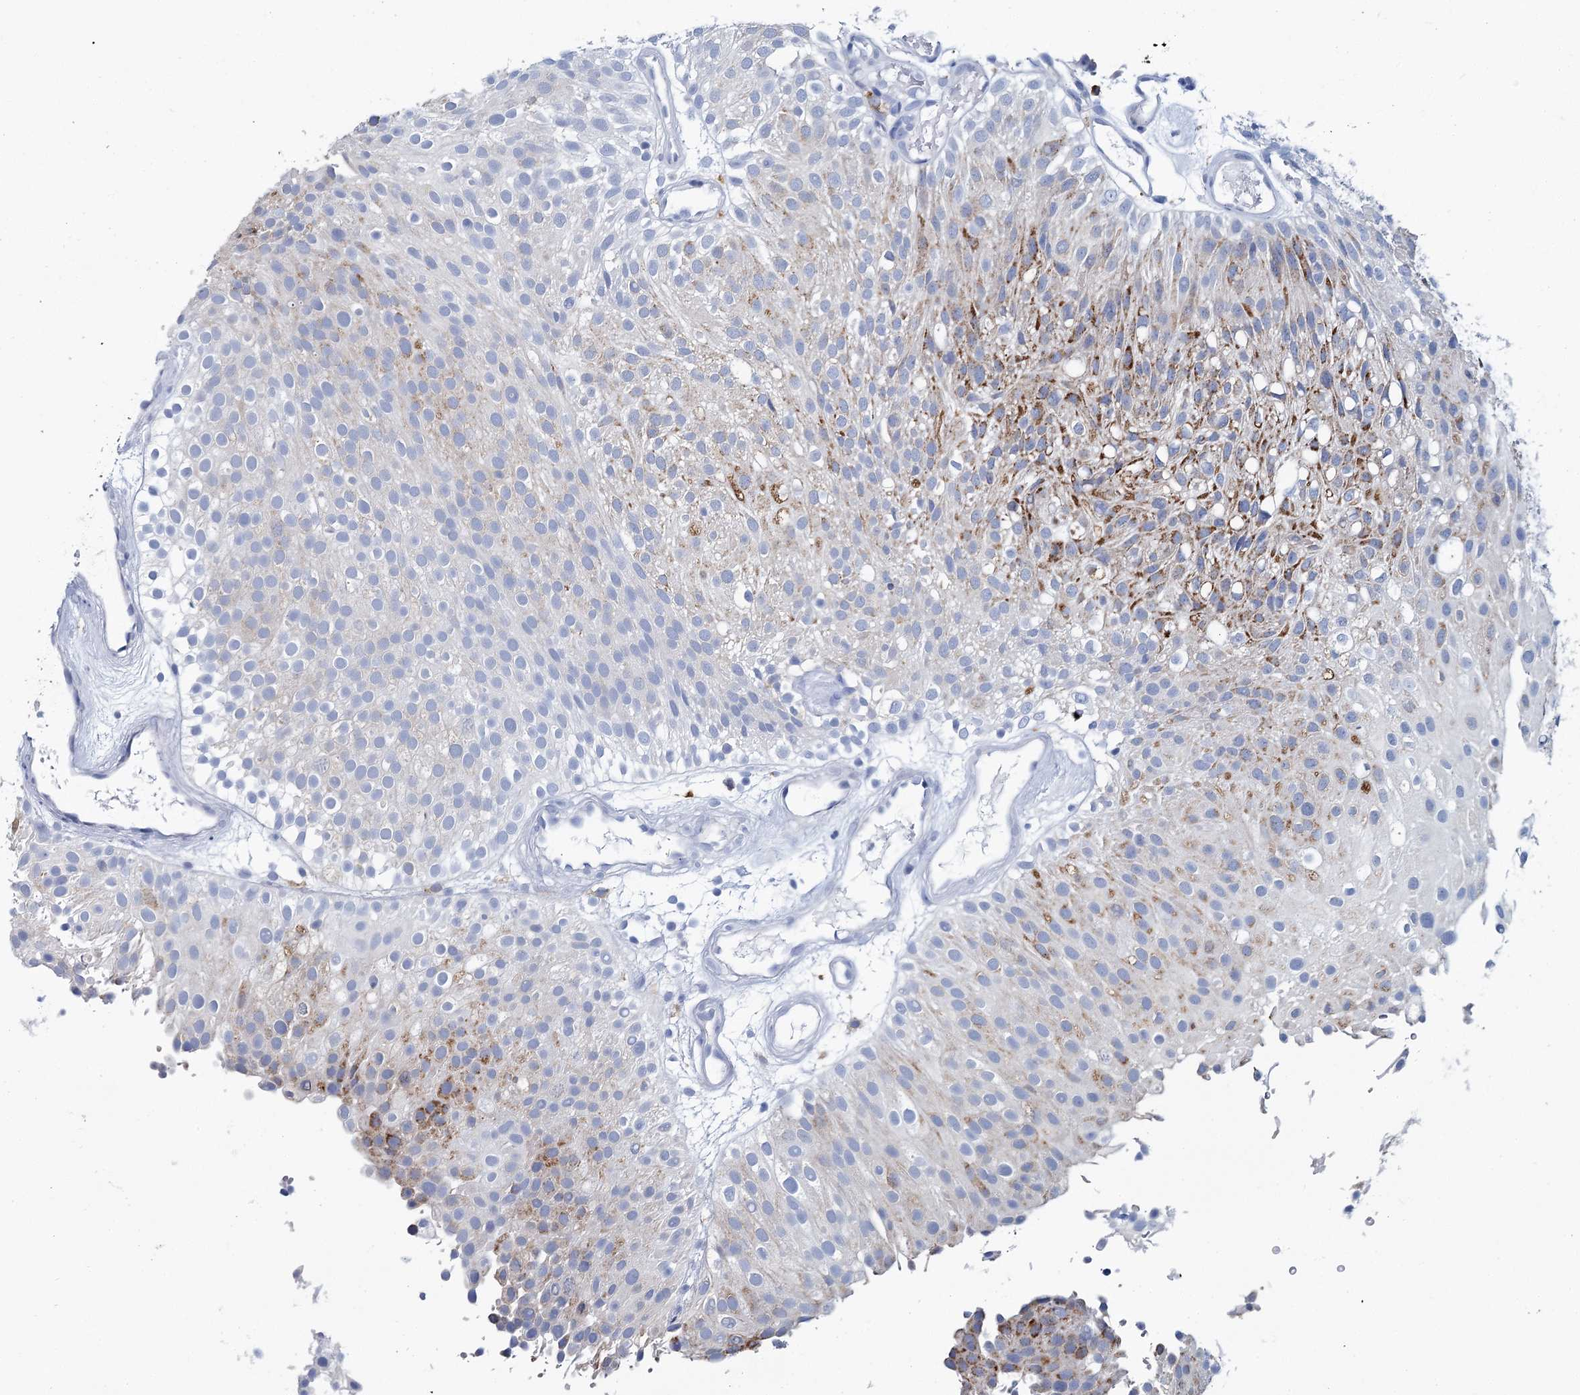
{"staining": {"intensity": "moderate", "quantity": "<25%", "location": "cytoplasmic/membranous"}, "tissue": "urothelial cancer", "cell_type": "Tumor cells", "image_type": "cancer", "snomed": [{"axis": "morphology", "description": "Urothelial carcinoma, Low grade"}, {"axis": "topography", "description": "Urinary bladder"}], "caption": "A brown stain shows moderate cytoplasmic/membranous positivity of a protein in low-grade urothelial carcinoma tumor cells.", "gene": "METTL7B", "patient": {"sex": "male", "age": 78}}